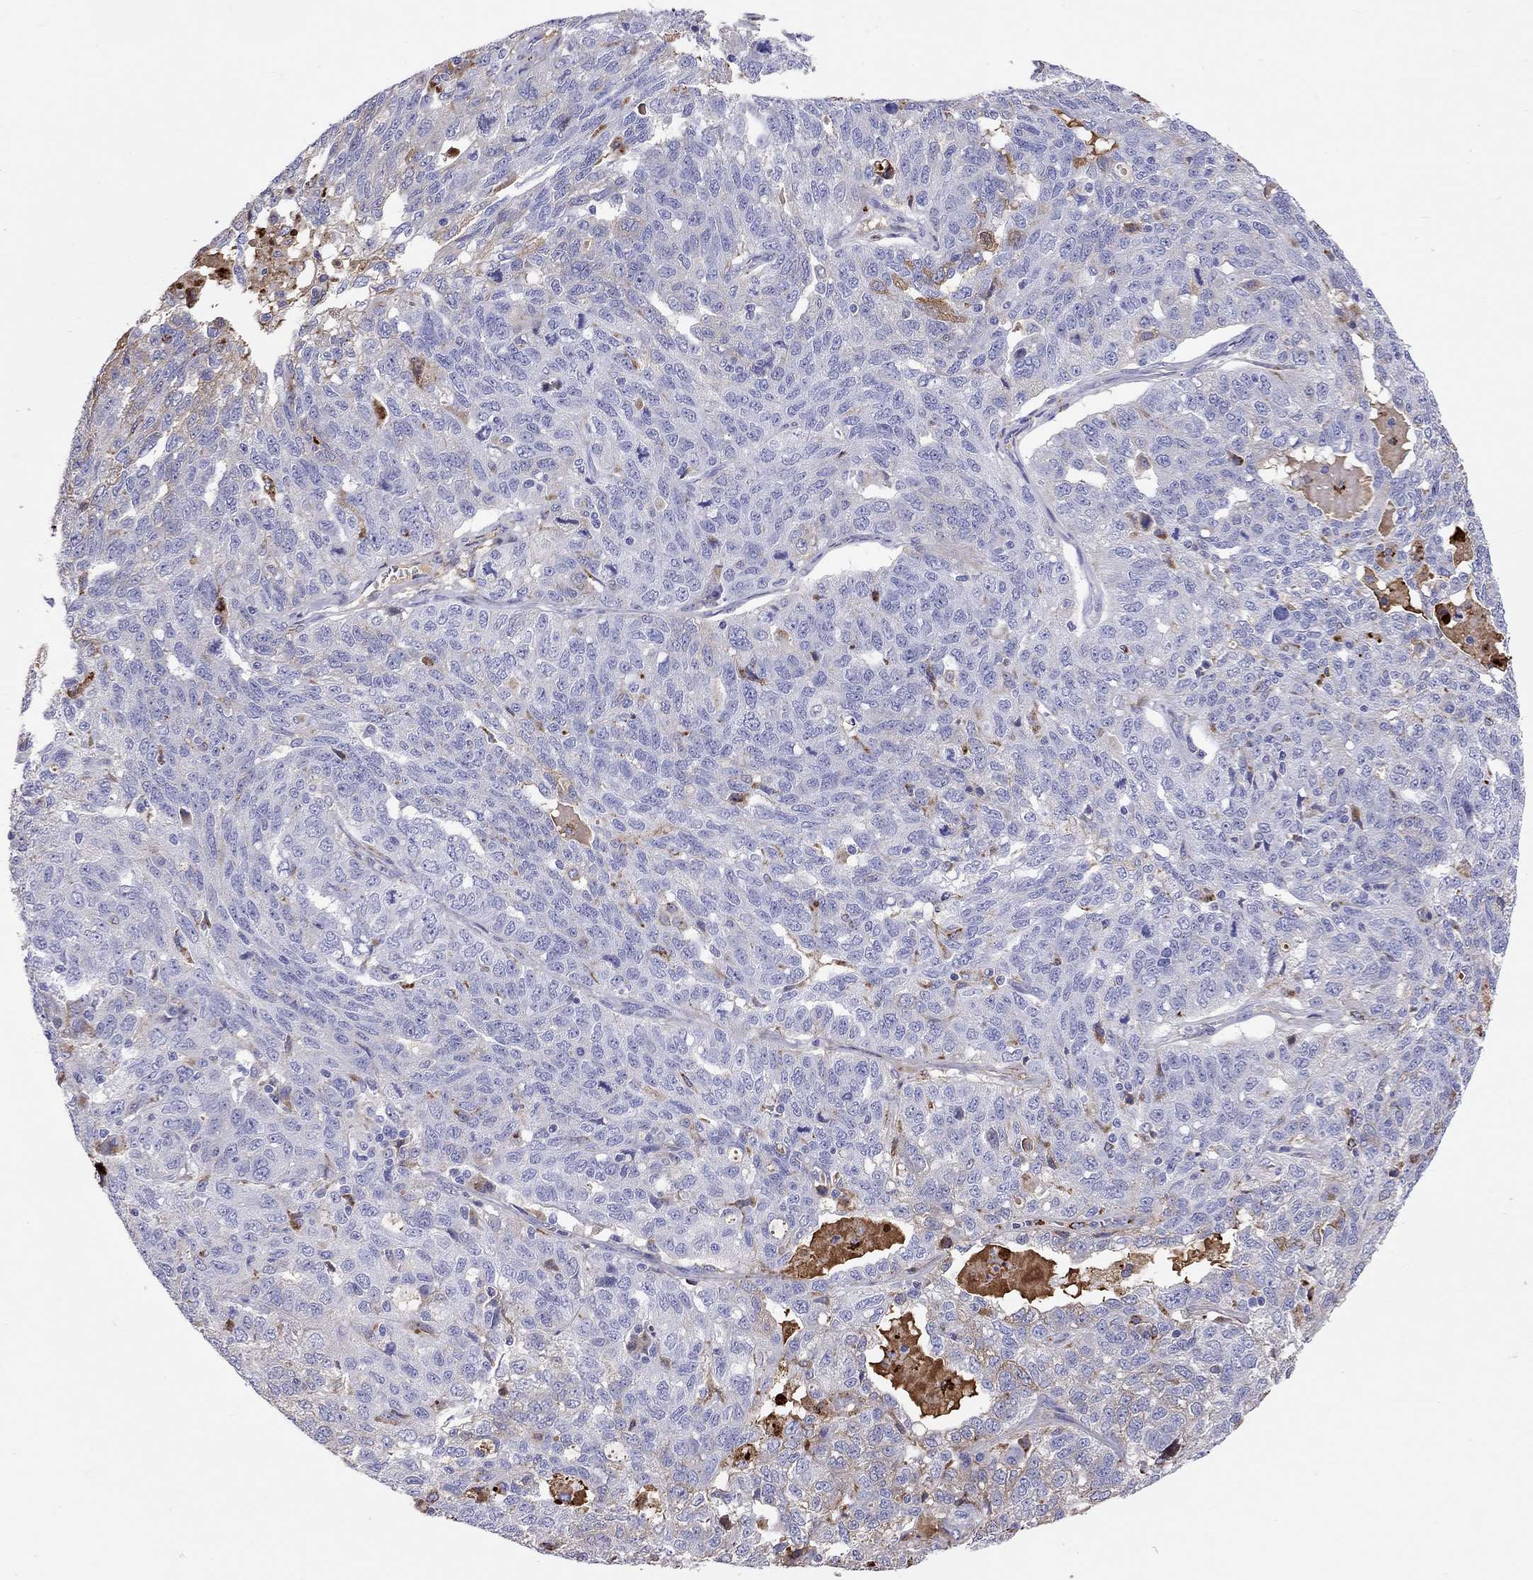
{"staining": {"intensity": "negative", "quantity": "none", "location": "none"}, "tissue": "ovarian cancer", "cell_type": "Tumor cells", "image_type": "cancer", "snomed": [{"axis": "morphology", "description": "Cystadenocarcinoma, serous, NOS"}, {"axis": "topography", "description": "Ovary"}], "caption": "A photomicrograph of ovarian cancer stained for a protein reveals no brown staining in tumor cells. (Brightfield microscopy of DAB (3,3'-diaminobenzidine) immunohistochemistry at high magnification).", "gene": "SERPINA3", "patient": {"sex": "female", "age": 71}}